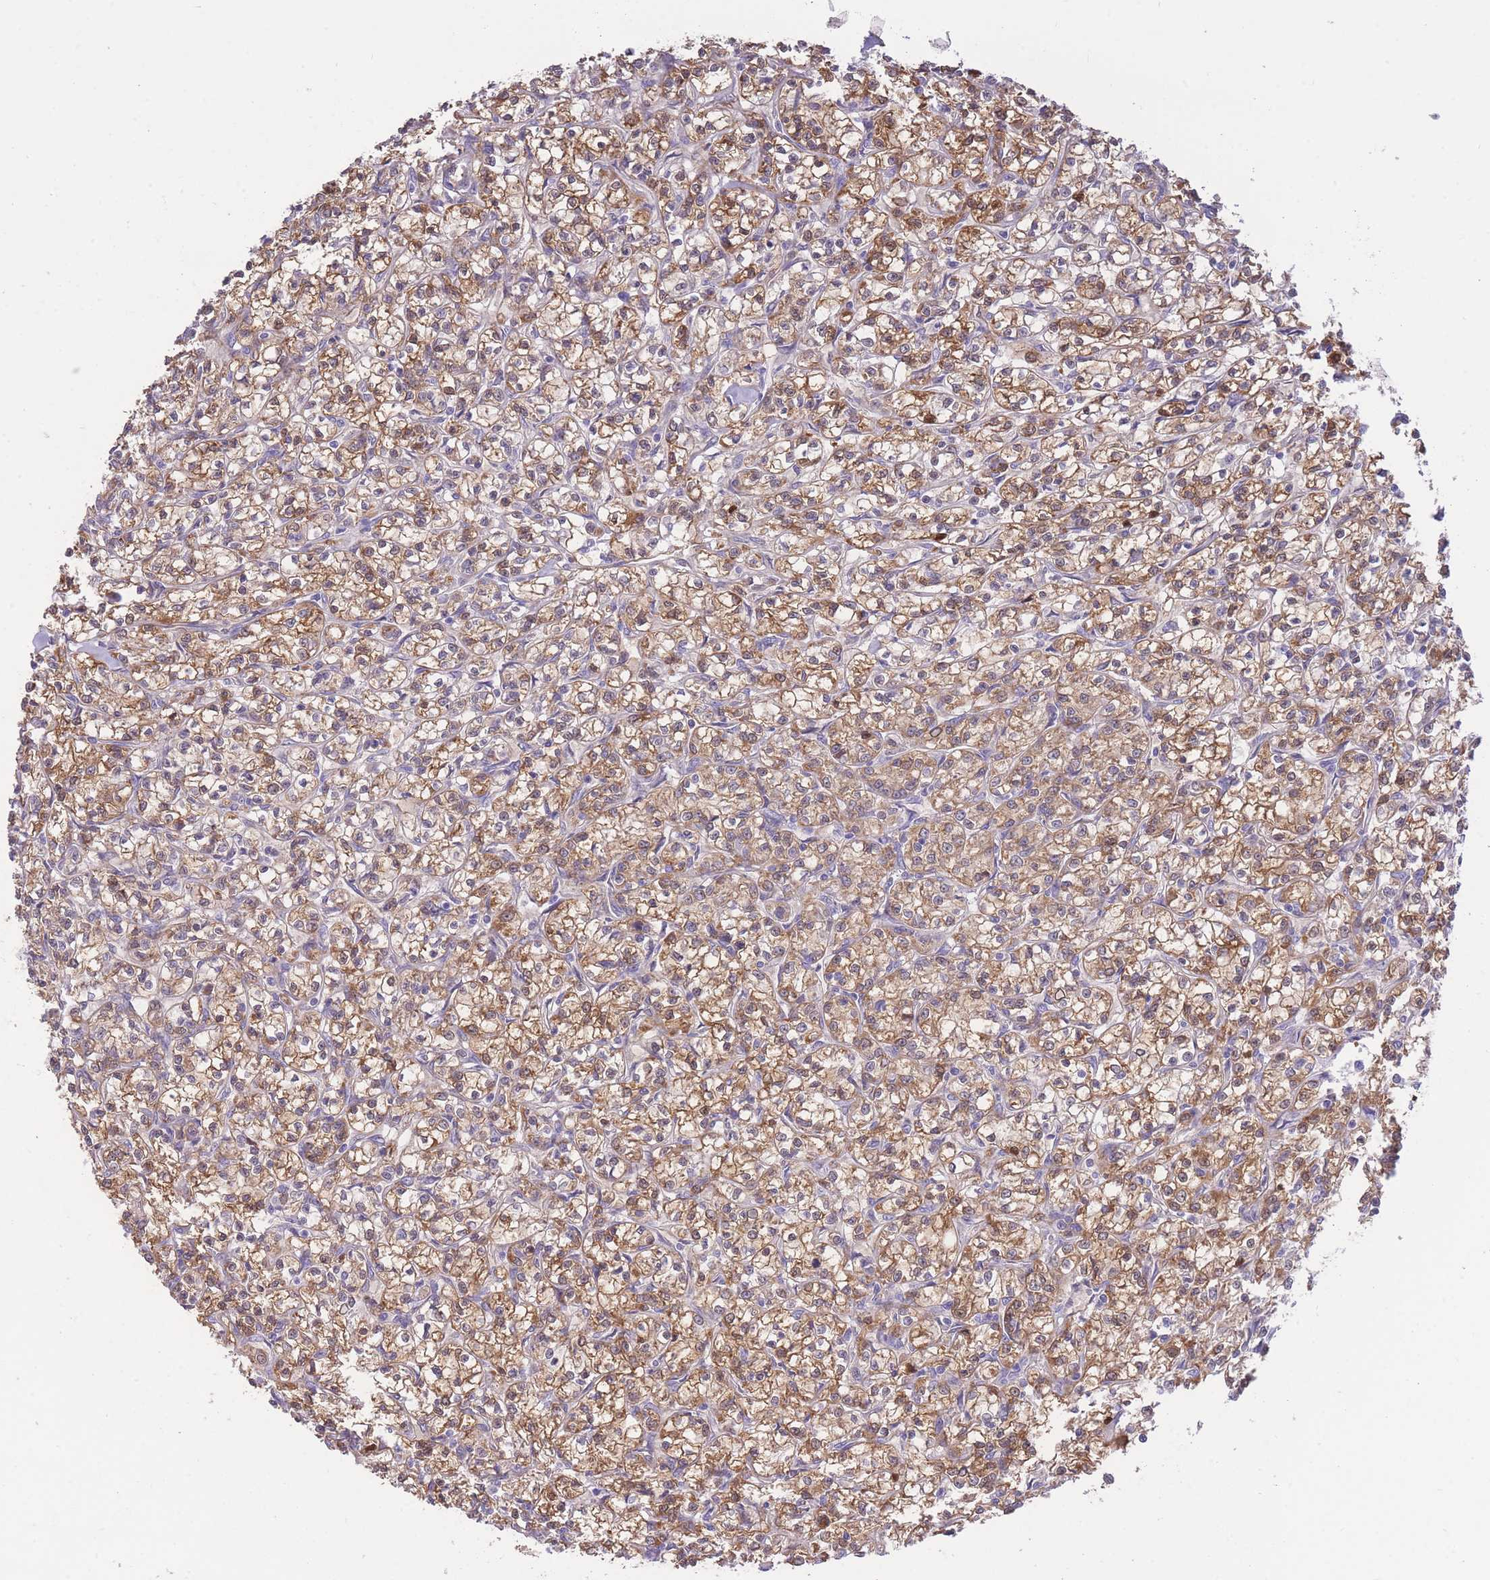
{"staining": {"intensity": "moderate", "quantity": ">75%", "location": "cytoplasmic/membranous"}, "tissue": "renal cancer", "cell_type": "Tumor cells", "image_type": "cancer", "snomed": [{"axis": "morphology", "description": "Adenocarcinoma, NOS"}, {"axis": "topography", "description": "Kidney"}], "caption": "A micrograph of renal cancer stained for a protein displays moderate cytoplasmic/membranous brown staining in tumor cells. (DAB IHC, brown staining for protein, blue staining for nuclei).", "gene": "PGM1", "patient": {"sex": "female", "age": 59}}